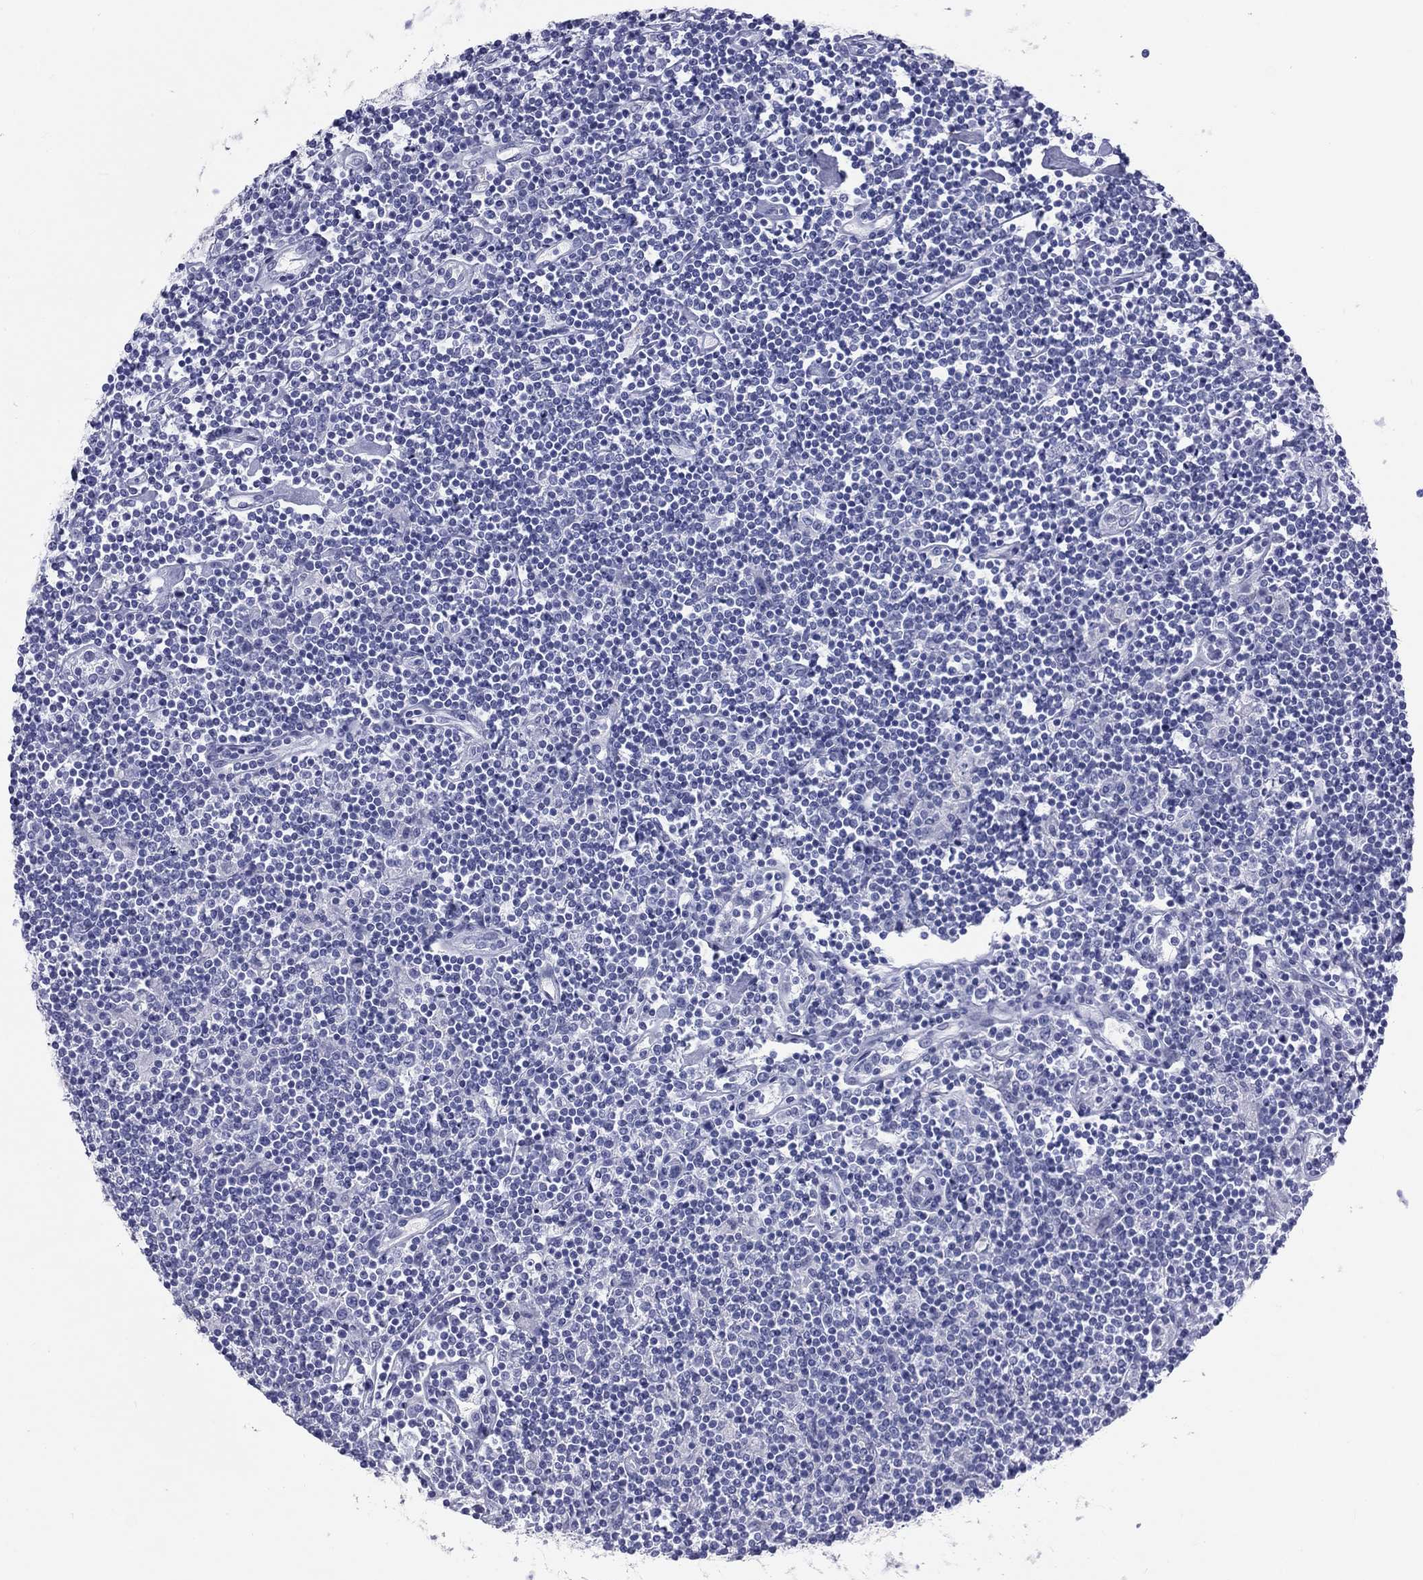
{"staining": {"intensity": "negative", "quantity": "none", "location": "none"}, "tissue": "lymphoma", "cell_type": "Tumor cells", "image_type": "cancer", "snomed": [{"axis": "morphology", "description": "Hodgkin's disease, NOS"}, {"axis": "topography", "description": "Lymph node"}], "caption": "Immunohistochemistry of lymphoma displays no expression in tumor cells. (Brightfield microscopy of DAB immunohistochemistry (IHC) at high magnification).", "gene": "DNALI1", "patient": {"sex": "male", "age": 40}}